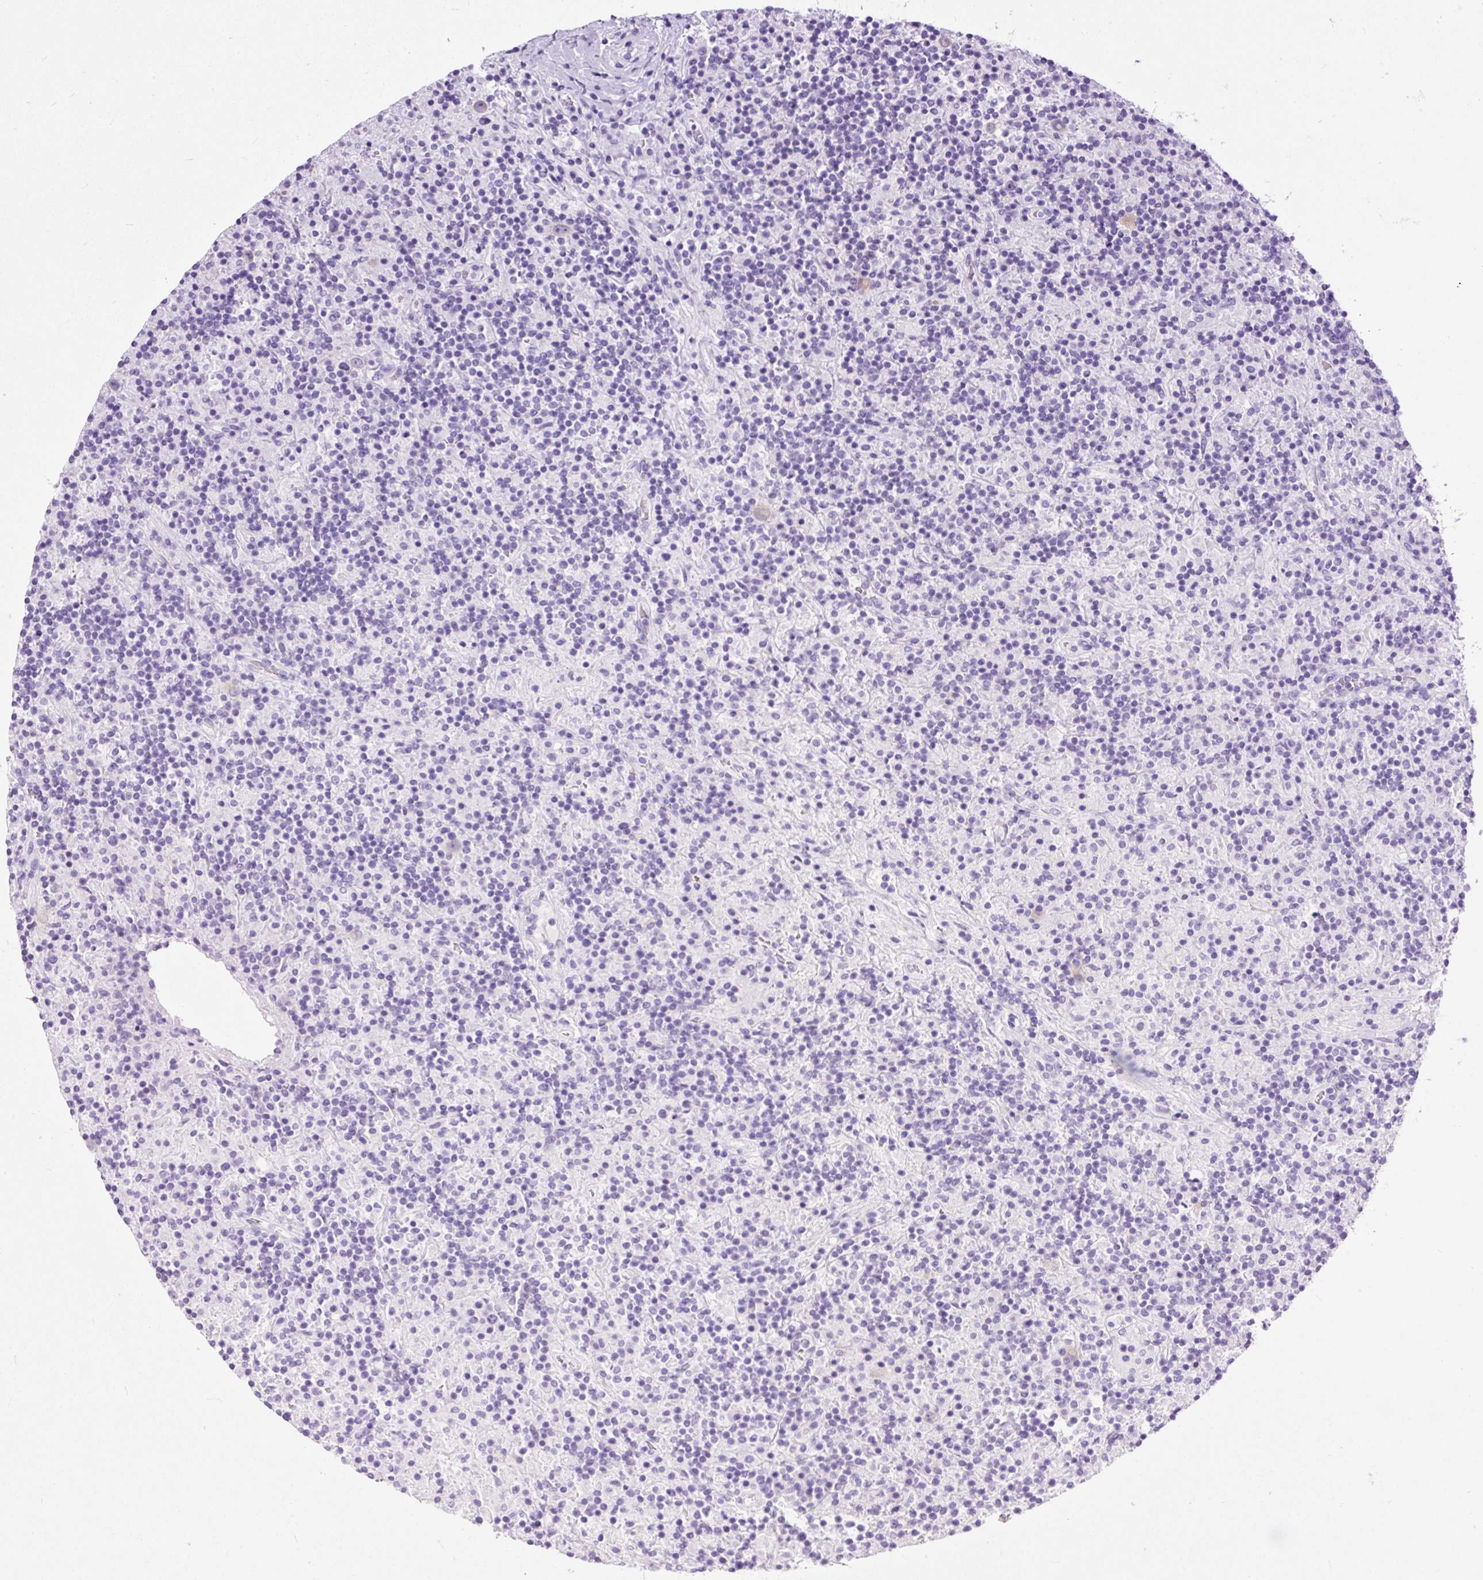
{"staining": {"intensity": "negative", "quantity": "none", "location": "none"}, "tissue": "lymphoma", "cell_type": "Tumor cells", "image_type": "cancer", "snomed": [{"axis": "morphology", "description": "Hodgkin's disease, NOS"}, {"axis": "topography", "description": "Lymph node"}], "caption": "Immunohistochemistry (IHC) of Hodgkin's disease exhibits no positivity in tumor cells. Nuclei are stained in blue.", "gene": "STOX2", "patient": {"sex": "male", "age": 70}}